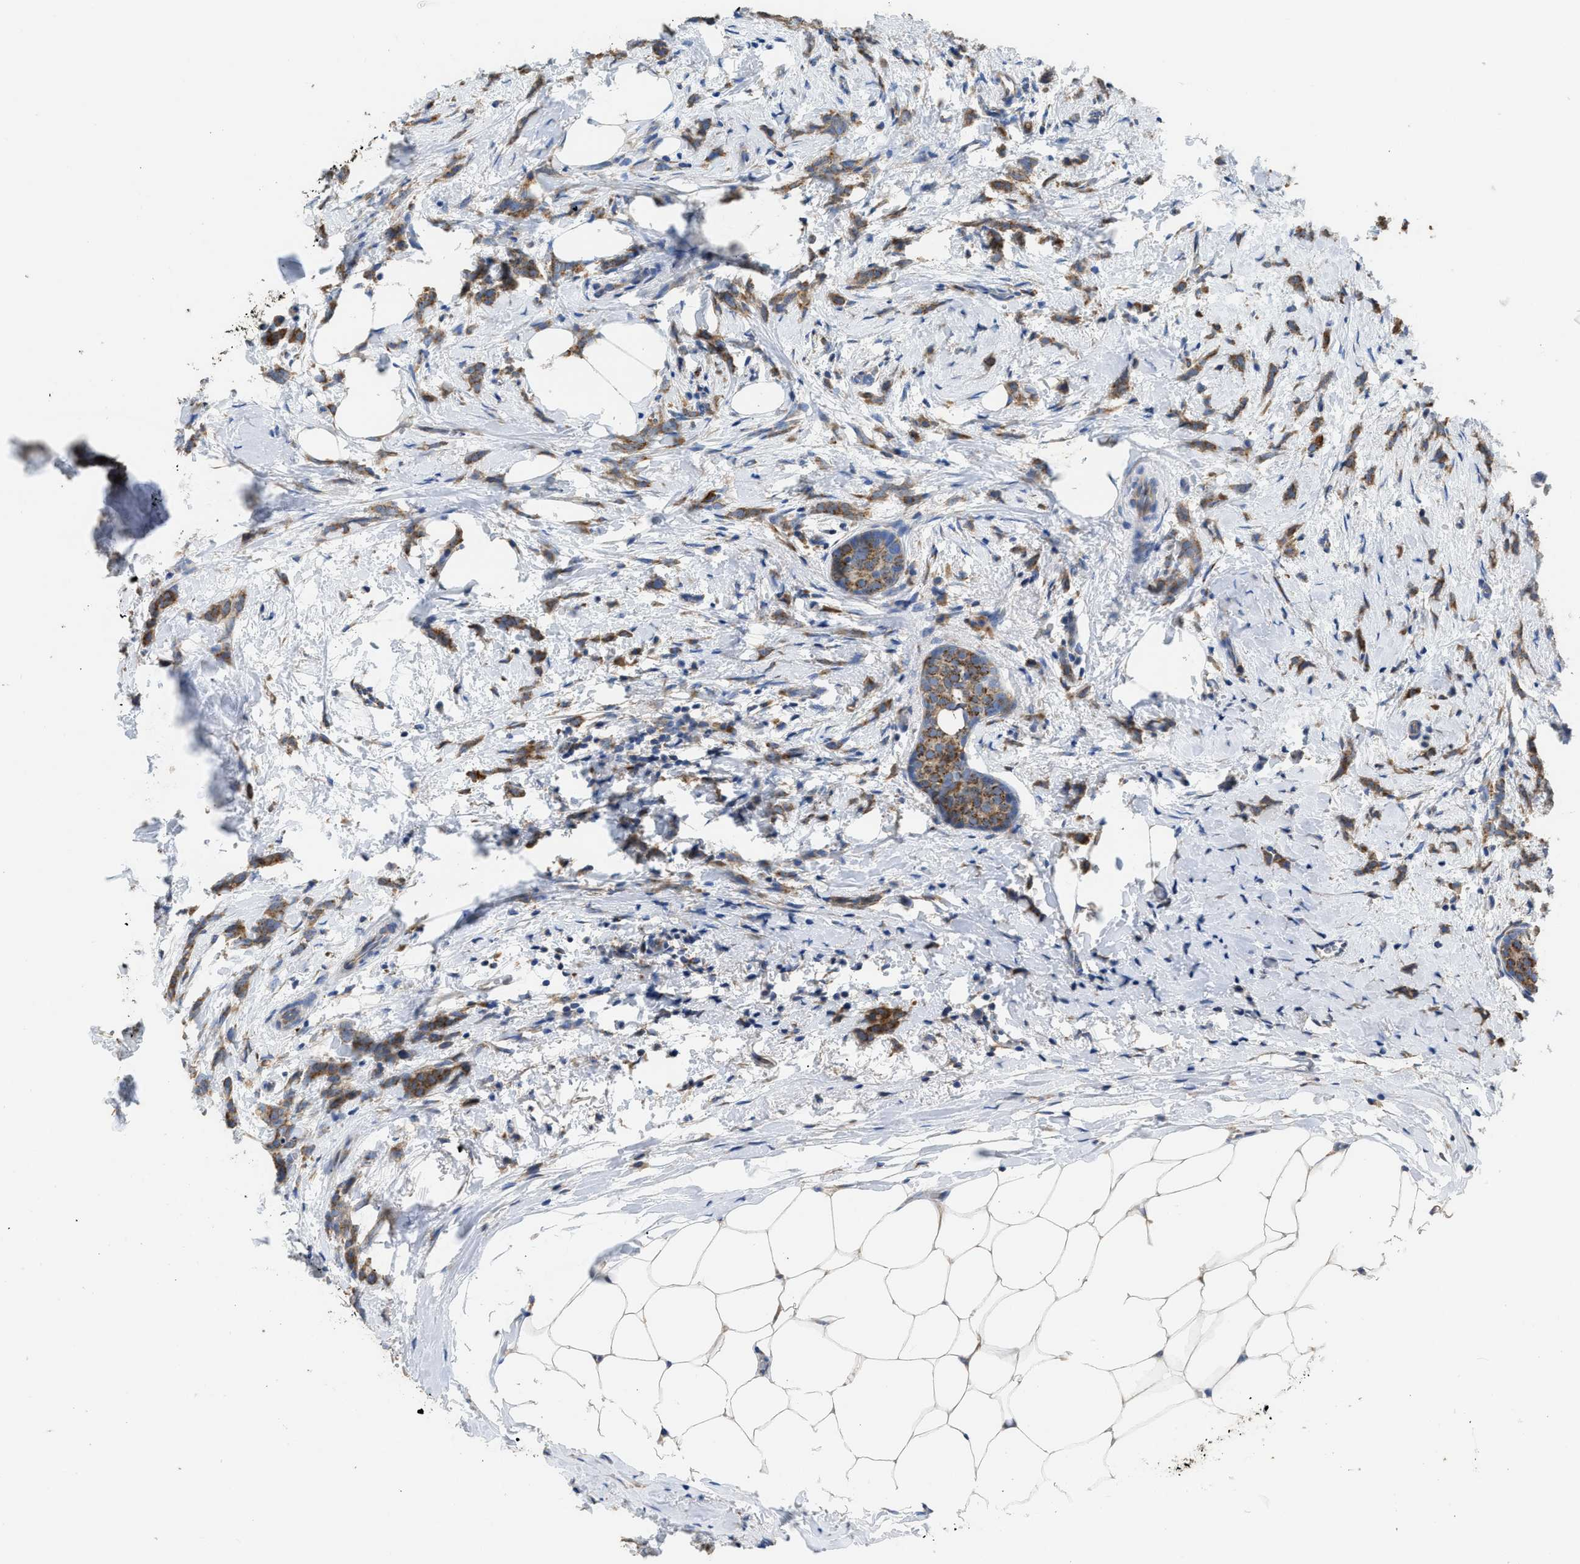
{"staining": {"intensity": "moderate", "quantity": ">75%", "location": "cytoplasmic/membranous"}, "tissue": "breast cancer", "cell_type": "Tumor cells", "image_type": "cancer", "snomed": [{"axis": "morphology", "description": "Lobular carcinoma, in situ"}, {"axis": "morphology", "description": "Lobular carcinoma"}, {"axis": "topography", "description": "Breast"}], "caption": "This micrograph exhibits immunohistochemistry staining of human lobular carcinoma (breast), with medium moderate cytoplasmic/membranous staining in about >75% of tumor cells.", "gene": "AK2", "patient": {"sex": "female", "age": 41}}